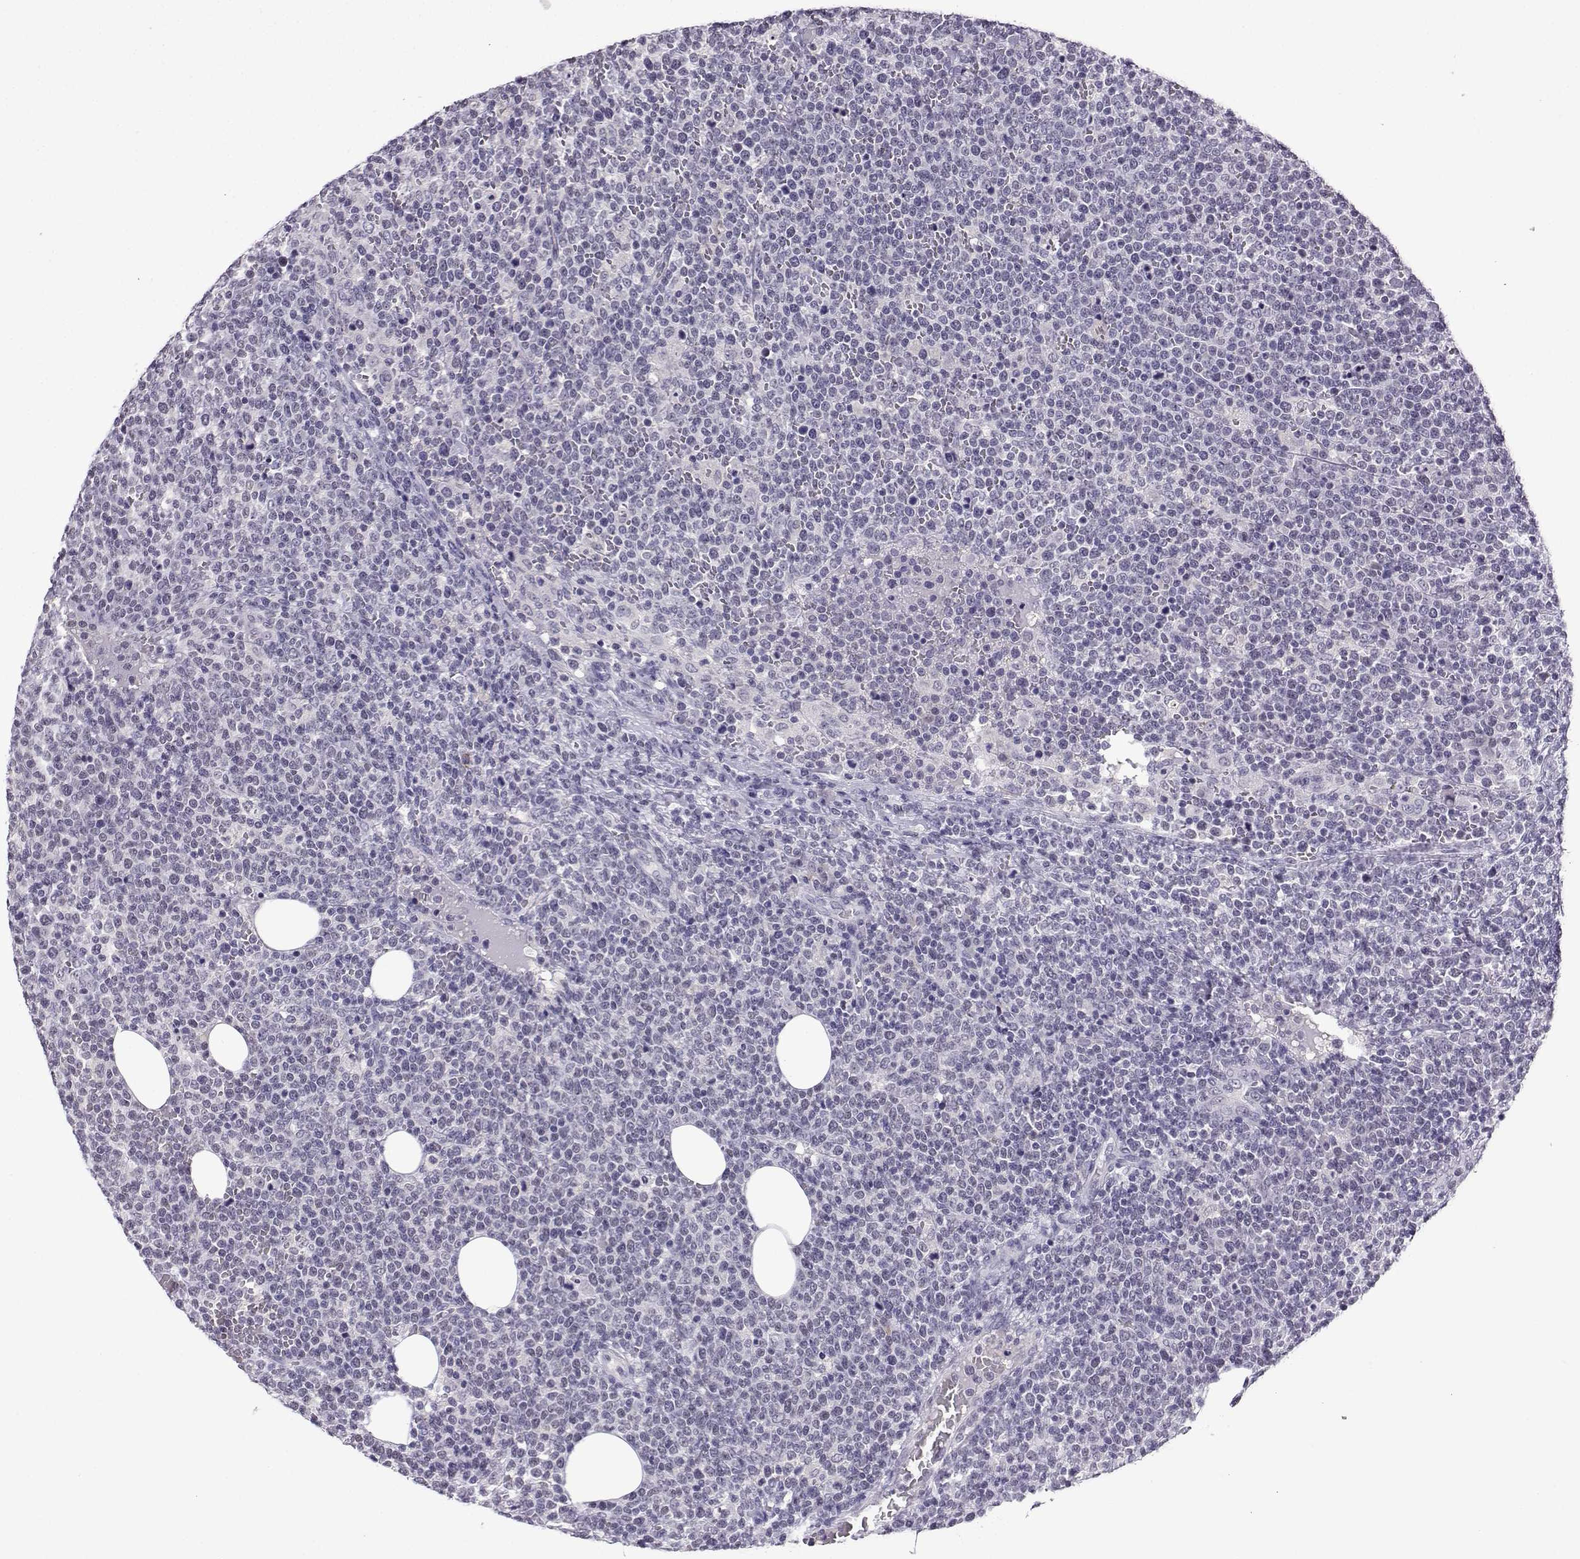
{"staining": {"intensity": "negative", "quantity": "none", "location": "none"}, "tissue": "lymphoma", "cell_type": "Tumor cells", "image_type": "cancer", "snomed": [{"axis": "morphology", "description": "Malignant lymphoma, non-Hodgkin's type, High grade"}, {"axis": "topography", "description": "Lymph node"}], "caption": "Tumor cells show no significant protein positivity in malignant lymphoma, non-Hodgkin's type (high-grade).", "gene": "LRFN2", "patient": {"sex": "male", "age": 61}}